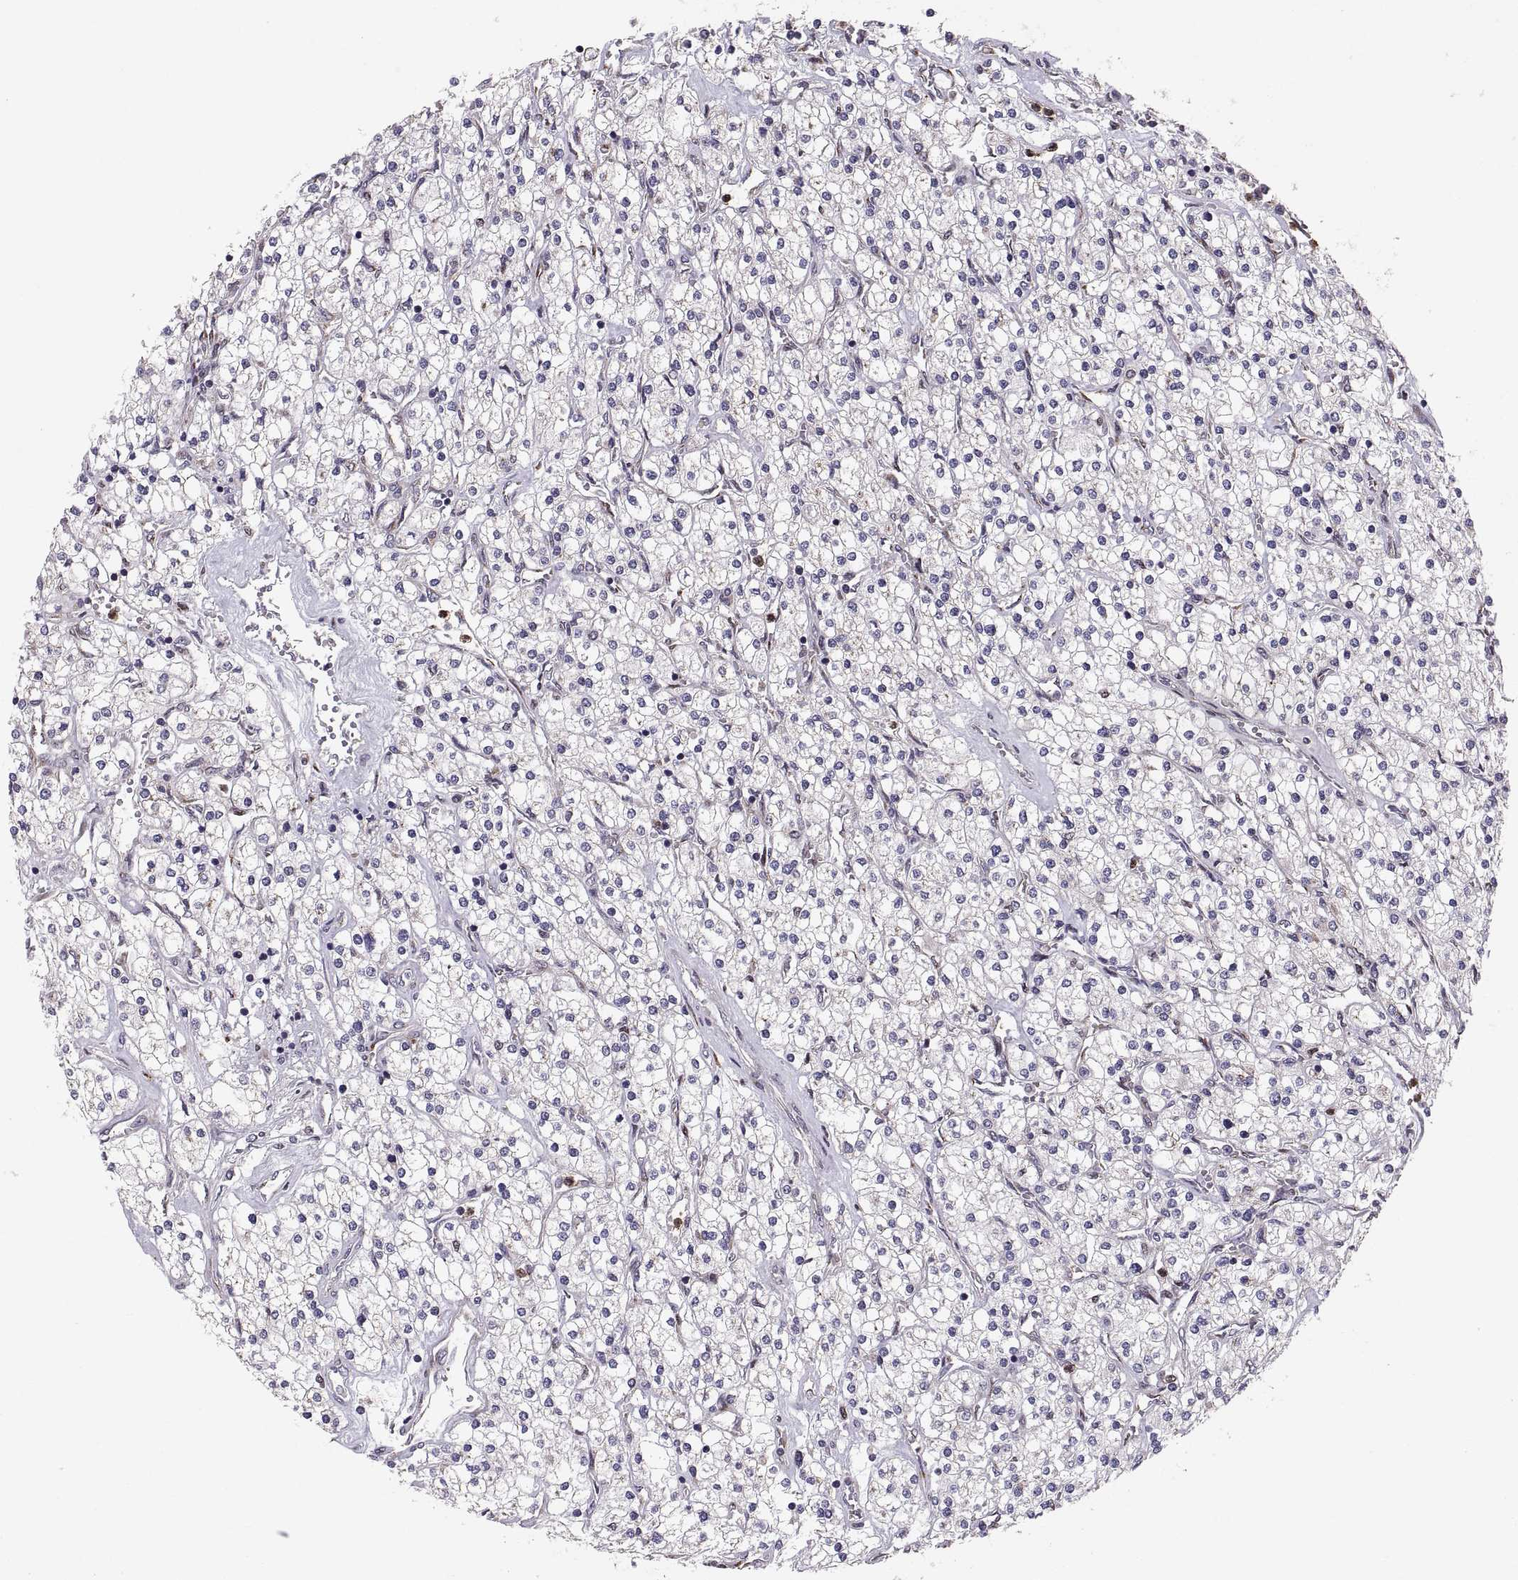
{"staining": {"intensity": "negative", "quantity": "none", "location": "none"}, "tissue": "renal cancer", "cell_type": "Tumor cells", "image_type": "cancer", "snomed": [{"axis": "morphology", "description": "Adenocarcinoma, NOS"}, {"axis": "topography", "description": "Kidney"}], "caption": "Image shows no significant protein staining in tumor cells of renal cancer.", "gene": "TESC", "patient": {"sex": "male", "age": 80}}